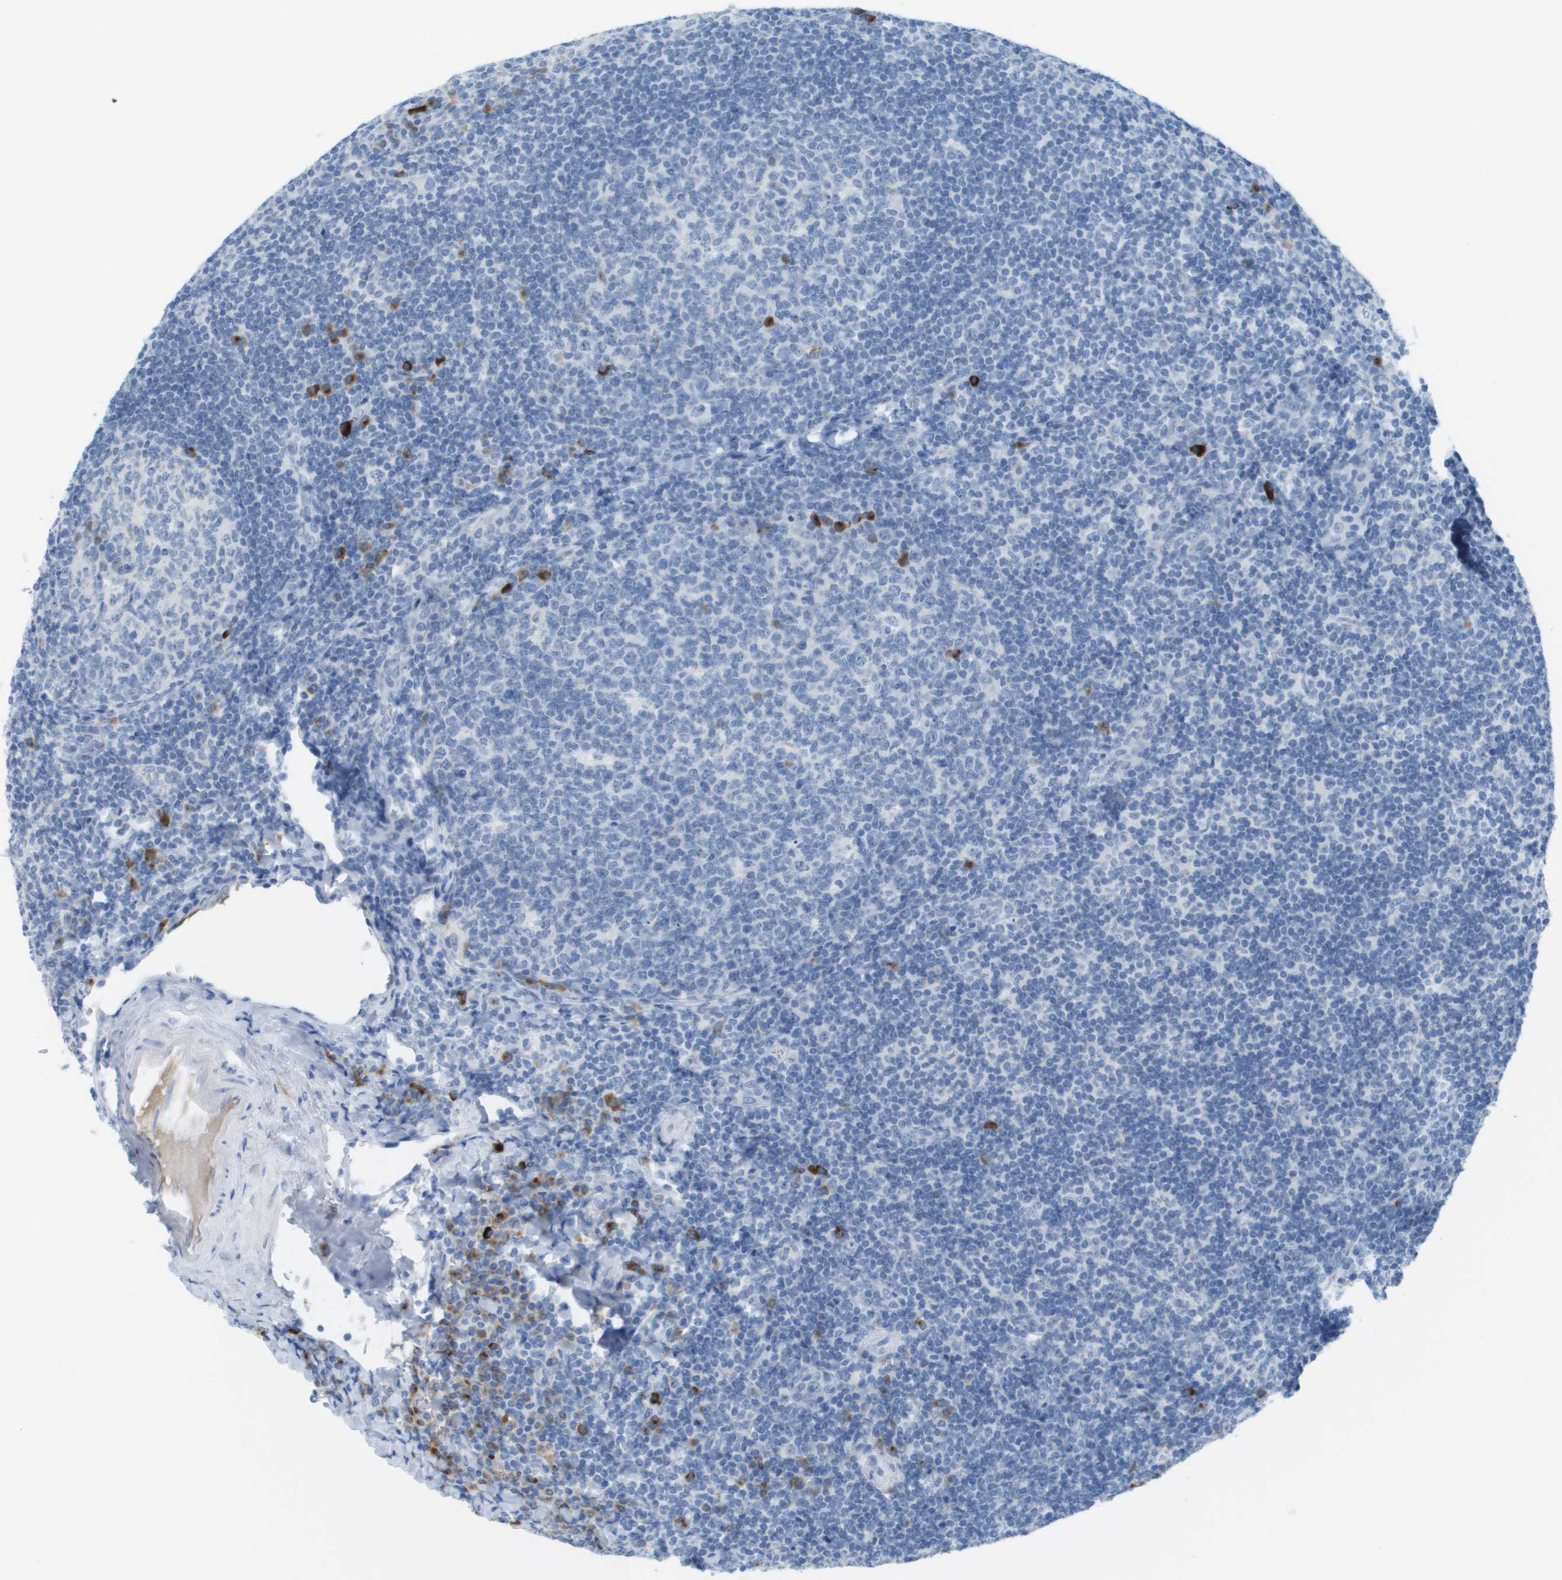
{"staining": {"intensity": "negative", "quantity": "none", "location": "none"}, "tissue": "tonsil", "cell_type": "Germinal center cells", "image_type": "normal", "snomed": [{"axis": "morphology", "description": "Normal tissue, NOS"}, {"axis": "topography", "description": "Tonsil"}], "caption": "Protein analysis of benign tonsil displays no significant positivity in germinal center cells.", "gene": "GPR18", "patient": {"sex": "male", "age": 37}}